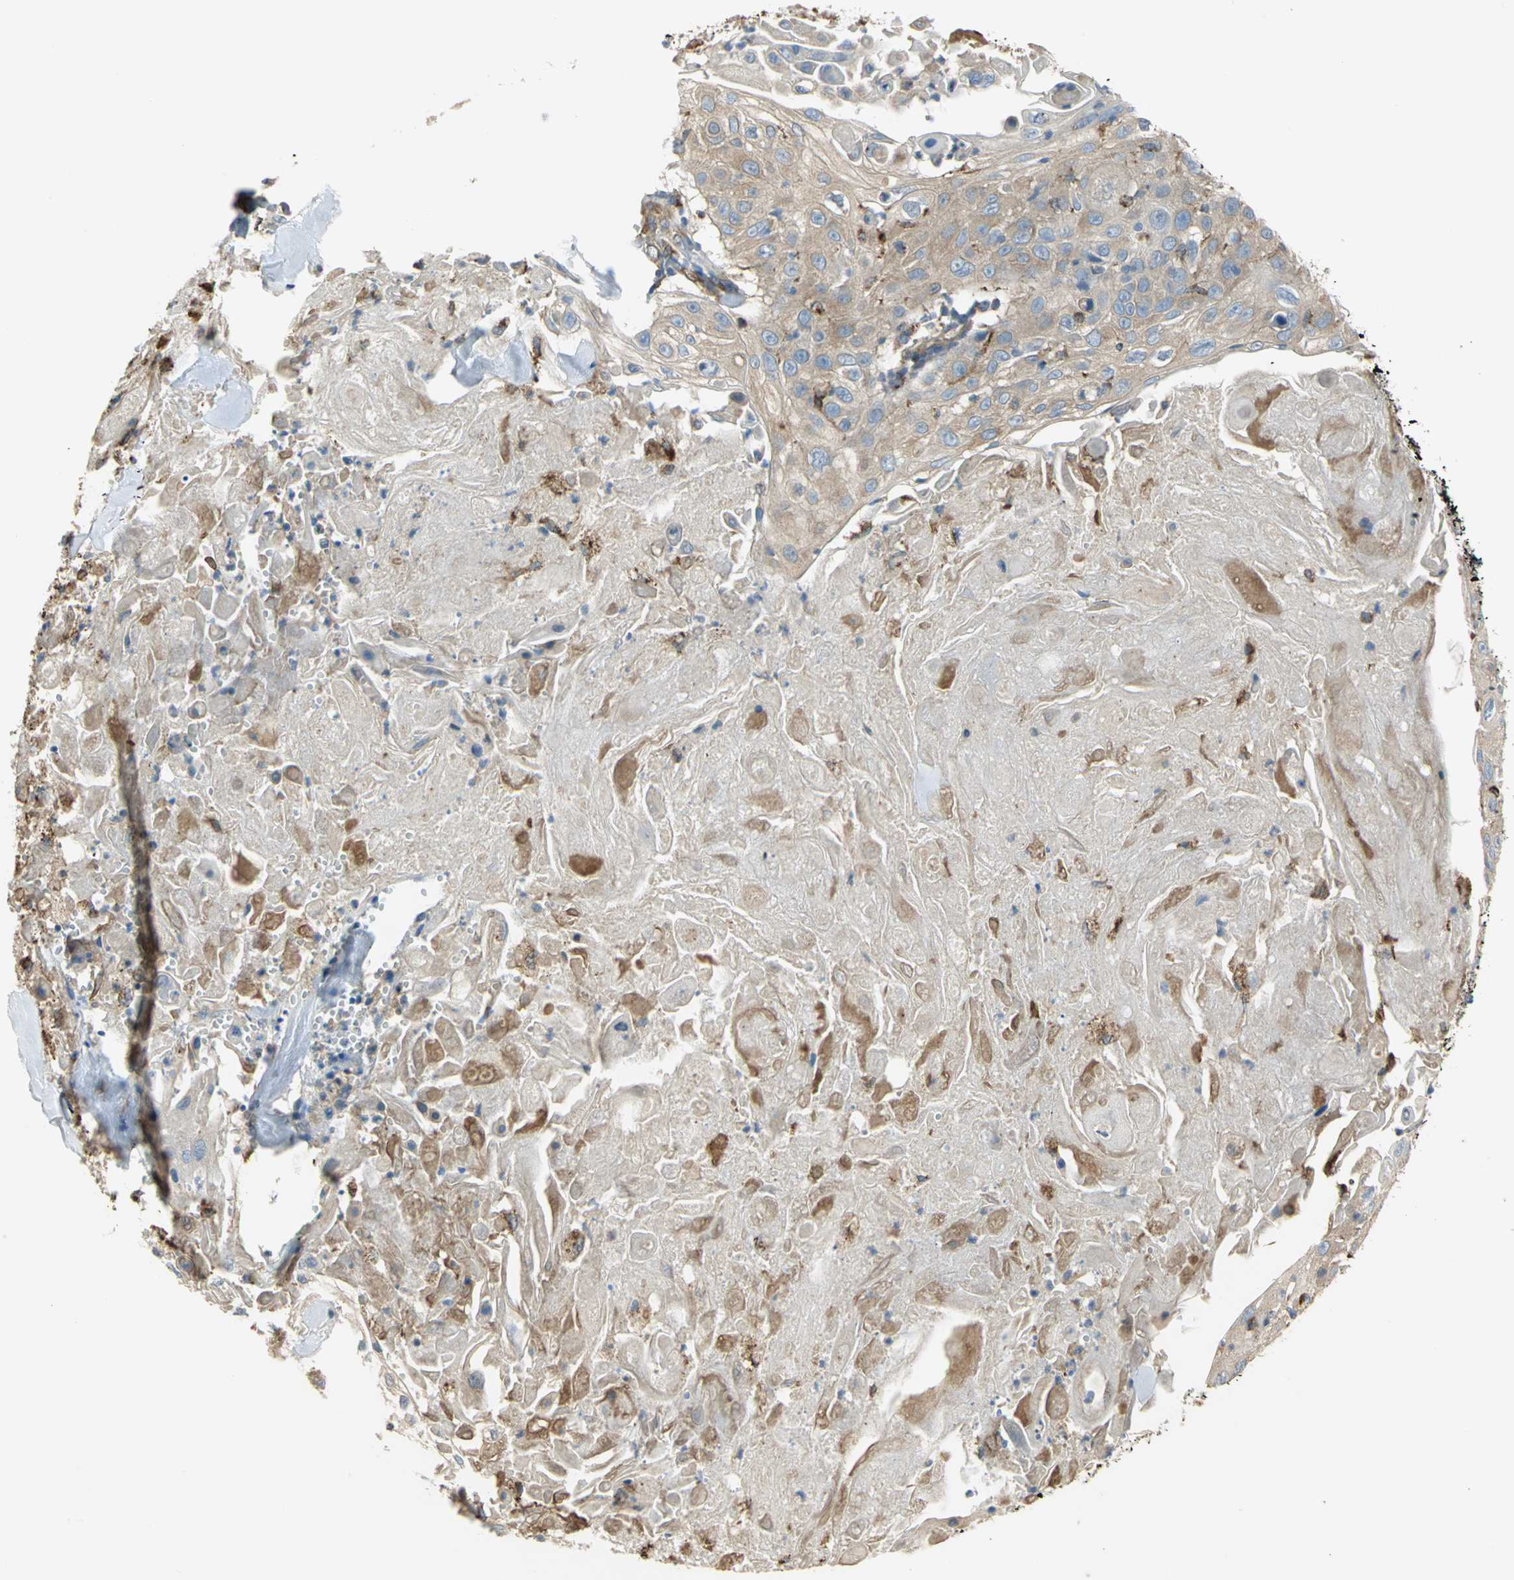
{"staining": {"intensity": "weak", "quantity": "25%-75%", "location": "cytoplasmic/membranous"}, "tissue": "skin cancer", "cell_type": "Tumor cells", "image_type": "cancer", "snomed": [{"axis": "morphology", "description": "Squamous cell carcinoma, NOS"}, {"axis": "topography", "description": "Skin"}], "caption": "IHC photomicrograph of neoplastic tissue: human squamous cell carcinoma (skin) stained using IHC reveals low levels of weak protein expression localized specifically in the cytoplasmic/membranous of tumor cells, appearing as a cytoplasmic/membranous brown color.", "gene": "DIAPH2", "patient": {"sex": "male", "age": 86}}